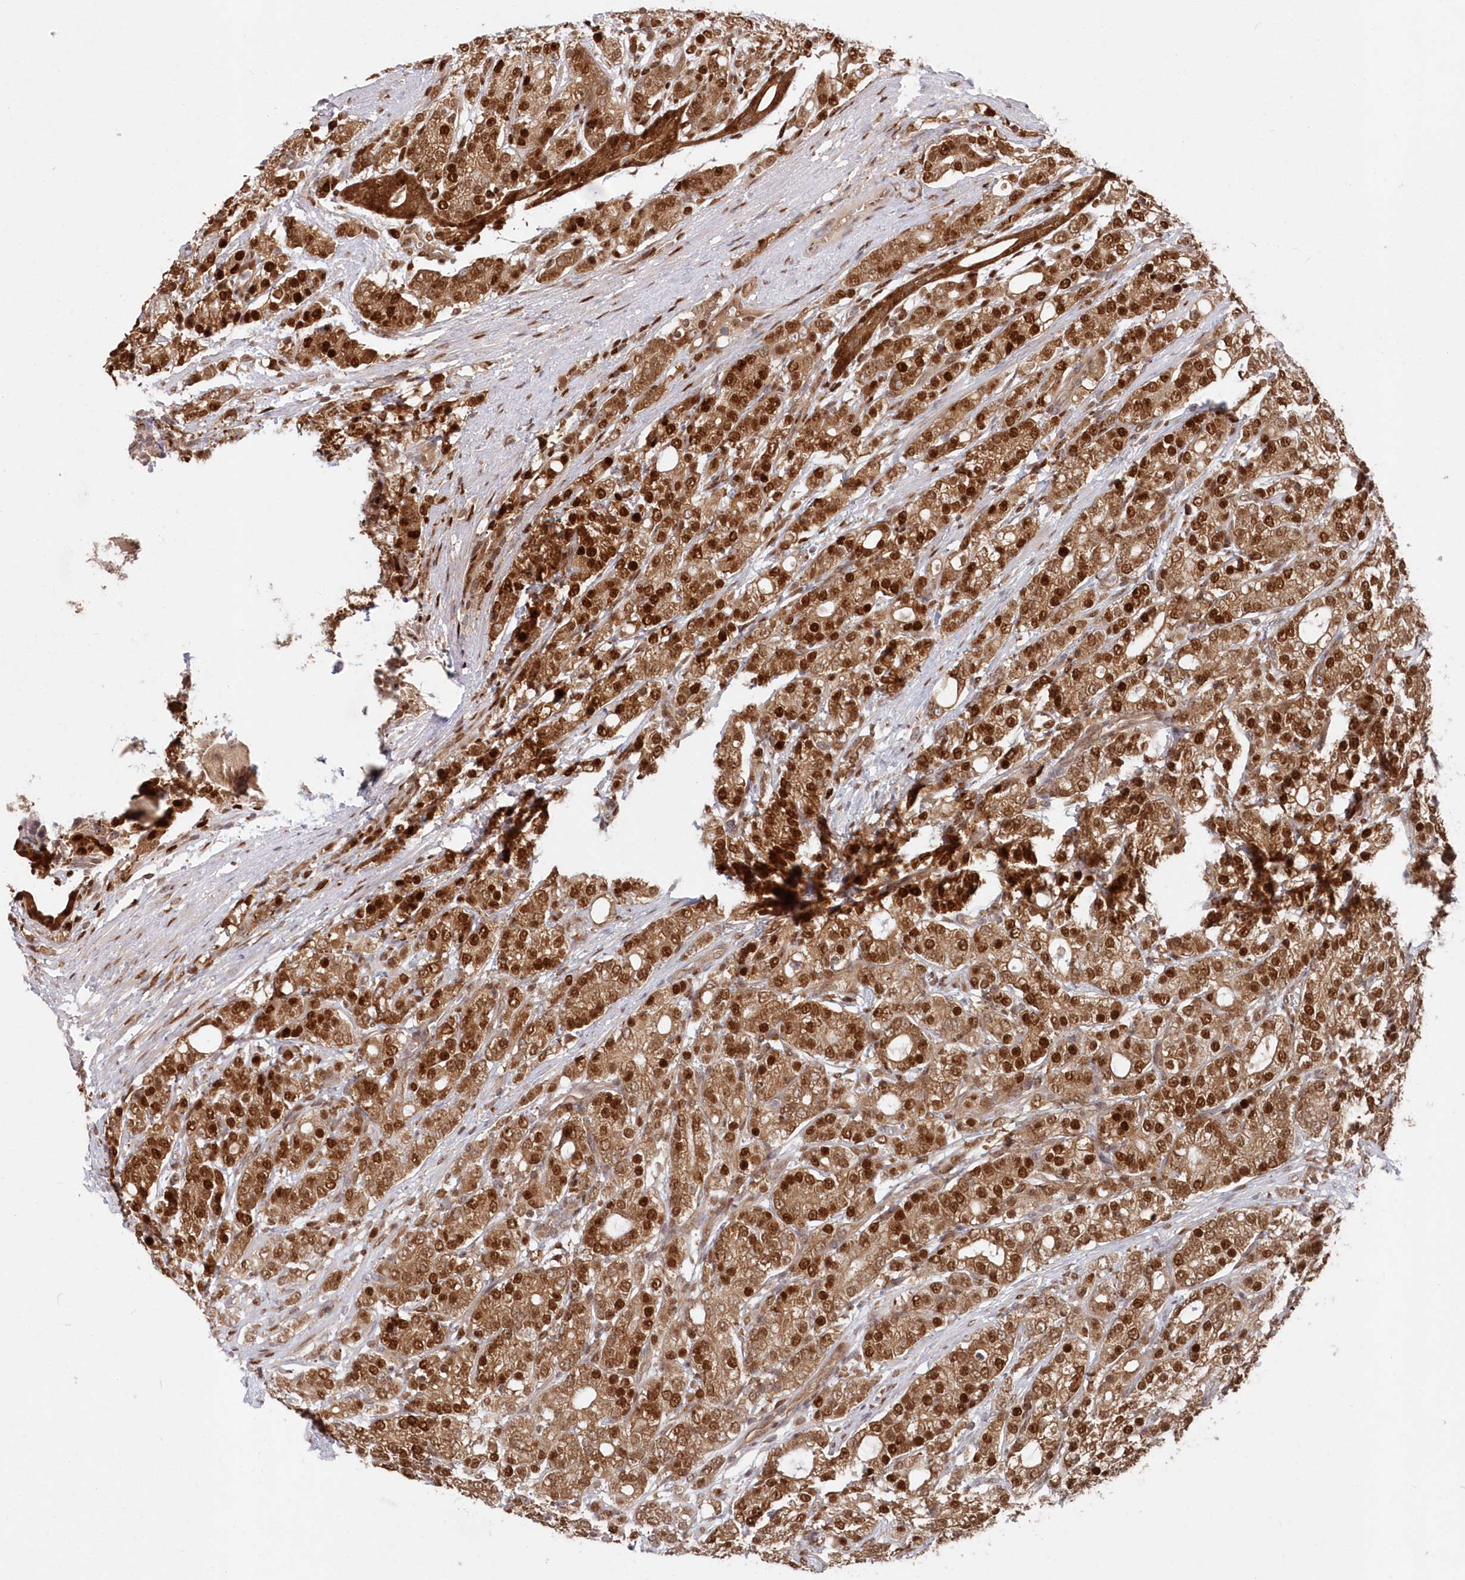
{"staining": {"intensity": "strong", "quantity": ">75%", "location": "cytoplasmic/membranous,nuclear"}, "tissue": "prostate cancer", "cell_type": "Tumor cells", "image_type": "cancer", "snomed": [{"axis": "morphology", "description": "Adenocarcinoma, High grade"}, {"axis": "topography", "description": "Prostate"}], "caption": "Protein analysis of prostate cancer tissue shows strong cytoplasmic/membranous and nuclear expression in about >75% of tumor cells.", "gene": "ABHD14B", "patient": {"sex": "male", "age": 57}}